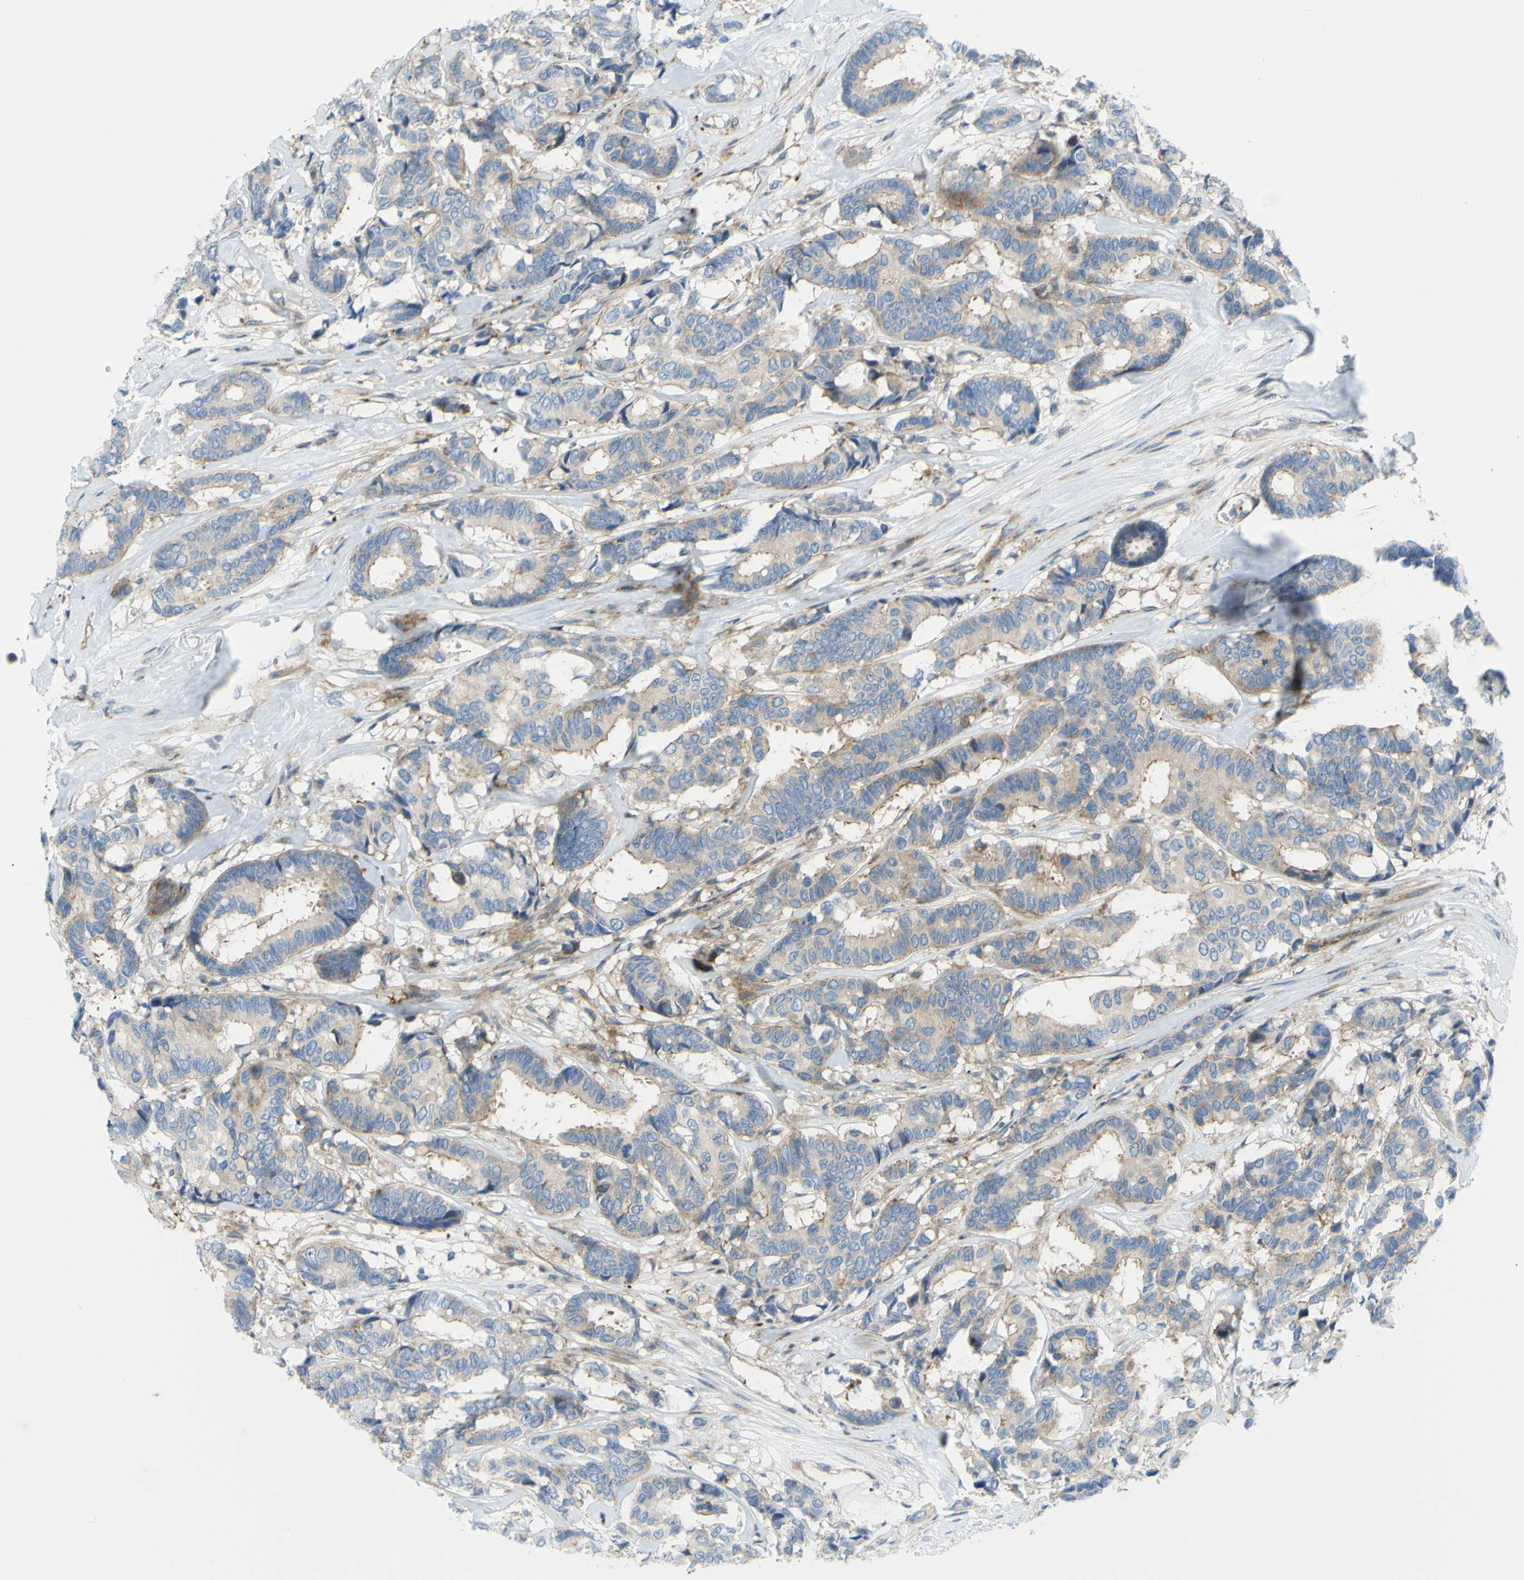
{"staining": {"intensity": "weak", "quantity": "<25%", "location": "cytoplasmic/membranous"}, "tissue": "breast cancer", "cell_type": "Tumor cells", "image_type": "cancer", "snomed": [{"axis": "morphology", "description": "Duct carcinoma"}, {"axis": "topography", "description": "Breast"}], "caption": "Immunohistochemistry (IHC) histopathology image of human intraductal carcinoma (breast) stained for a protein (brown), which reveals no expression in tumor cells.", "gene": "PAK2", "patient": {"sex": "female", "age": 87}}